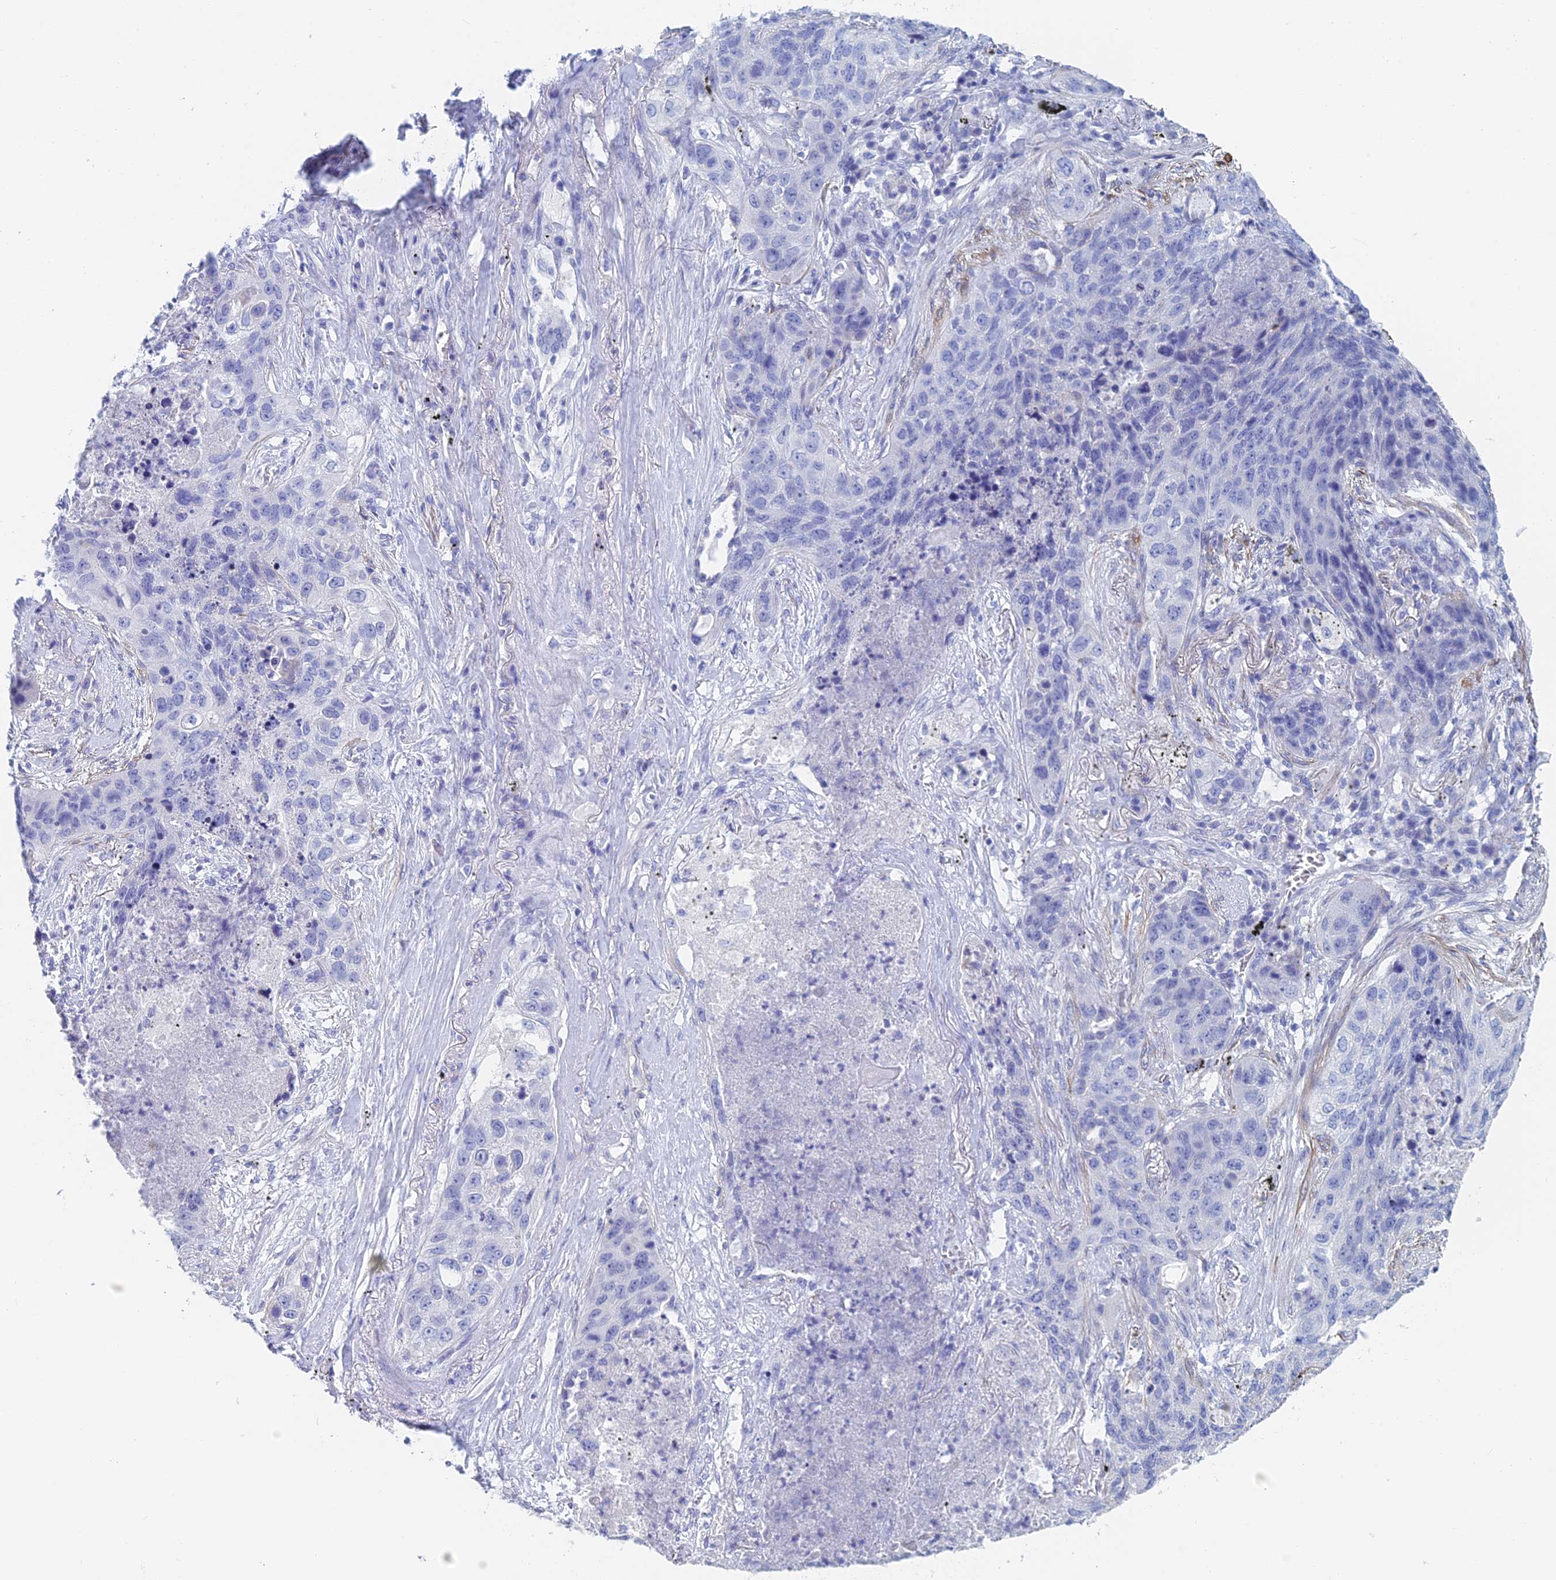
{"staining": {"intensity": "negative", "quantity": "none", "location": "none"}, "tissue": "lung cancer", "cell_type": "Tumor cells", "image_type": "cancer", "snomed": [{"axis": "morphology", "description": "Squamous cell carcinoma, NOS"}, {"axis": "topography", "description": "Lung"}], "caption": "Histopathology image shows no protein expression in tumor cells of lung cancer tissue. (Stains: DAB IHC with hematoxylin counter stain, Microscopy: brightfield microscopy at high magnification).", "gene": "KCNK18", "patient": {"sex": "female", "age": 63}}